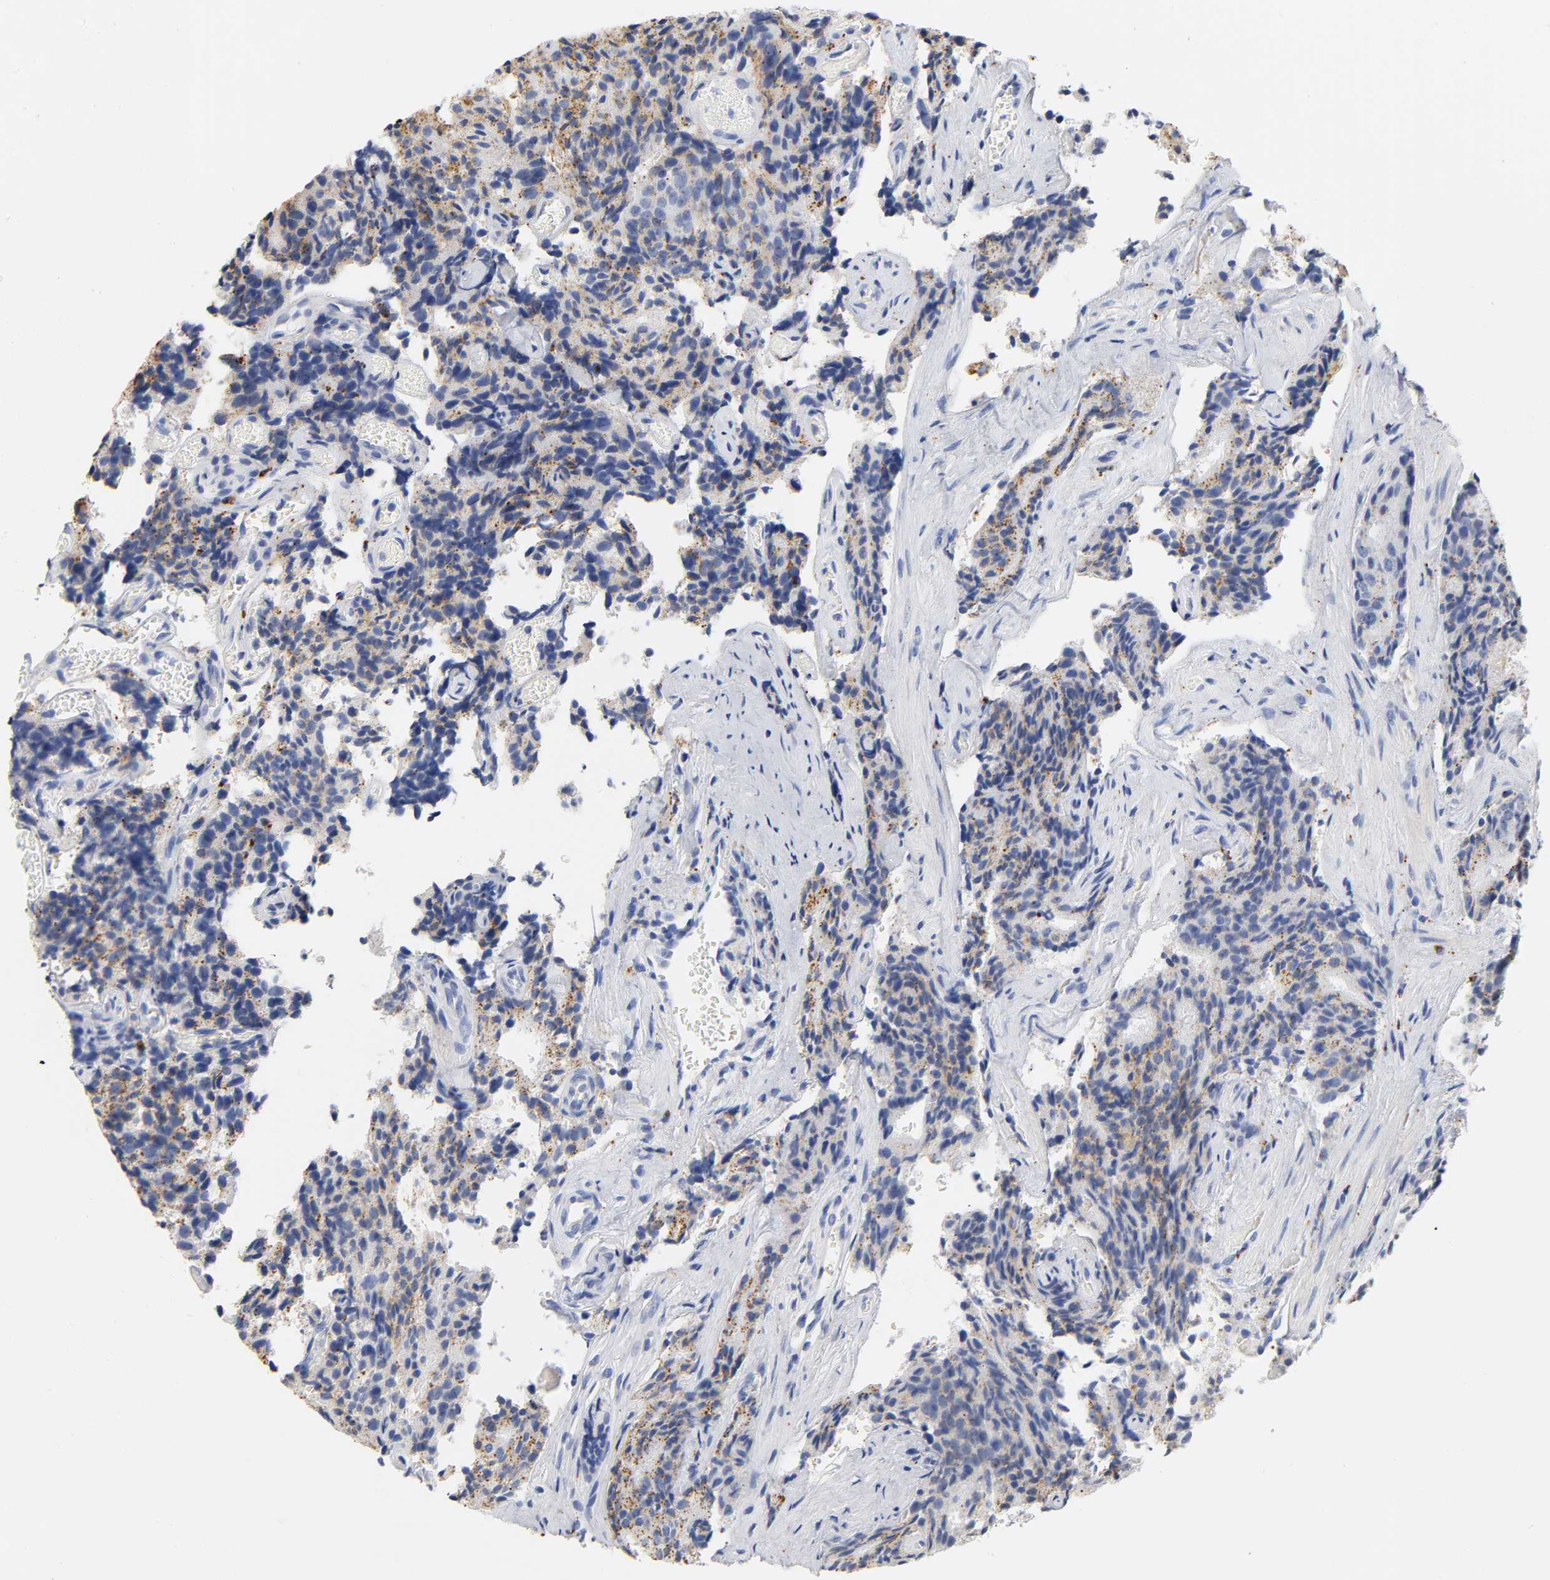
{"staining": {"intensity": "moderate", "quantity": "<25%", "location": "cytoplasmic/membranous"}, "tissue": "prostate cancer", "cell_type": "Tumor cells", "image_type": "cancer", "snomed": [{"axis": "morphology", "description": "Adenocarcinoma, High grade"}, {"axis": "topography", "description": "Prostate"}], "caption": "Protein expression analysis of human prostate cancer (high-grade adenocarcinoma) reveals moderate cytoplasmic/membranous staining in about <25% of tumor cells. Using DAB (brown) and hematoxylin (blue) stains, captured at high magnification using brightfield microscopy.", "gene": "PLP1", "patient": {"sex": "male", "age": 58}}